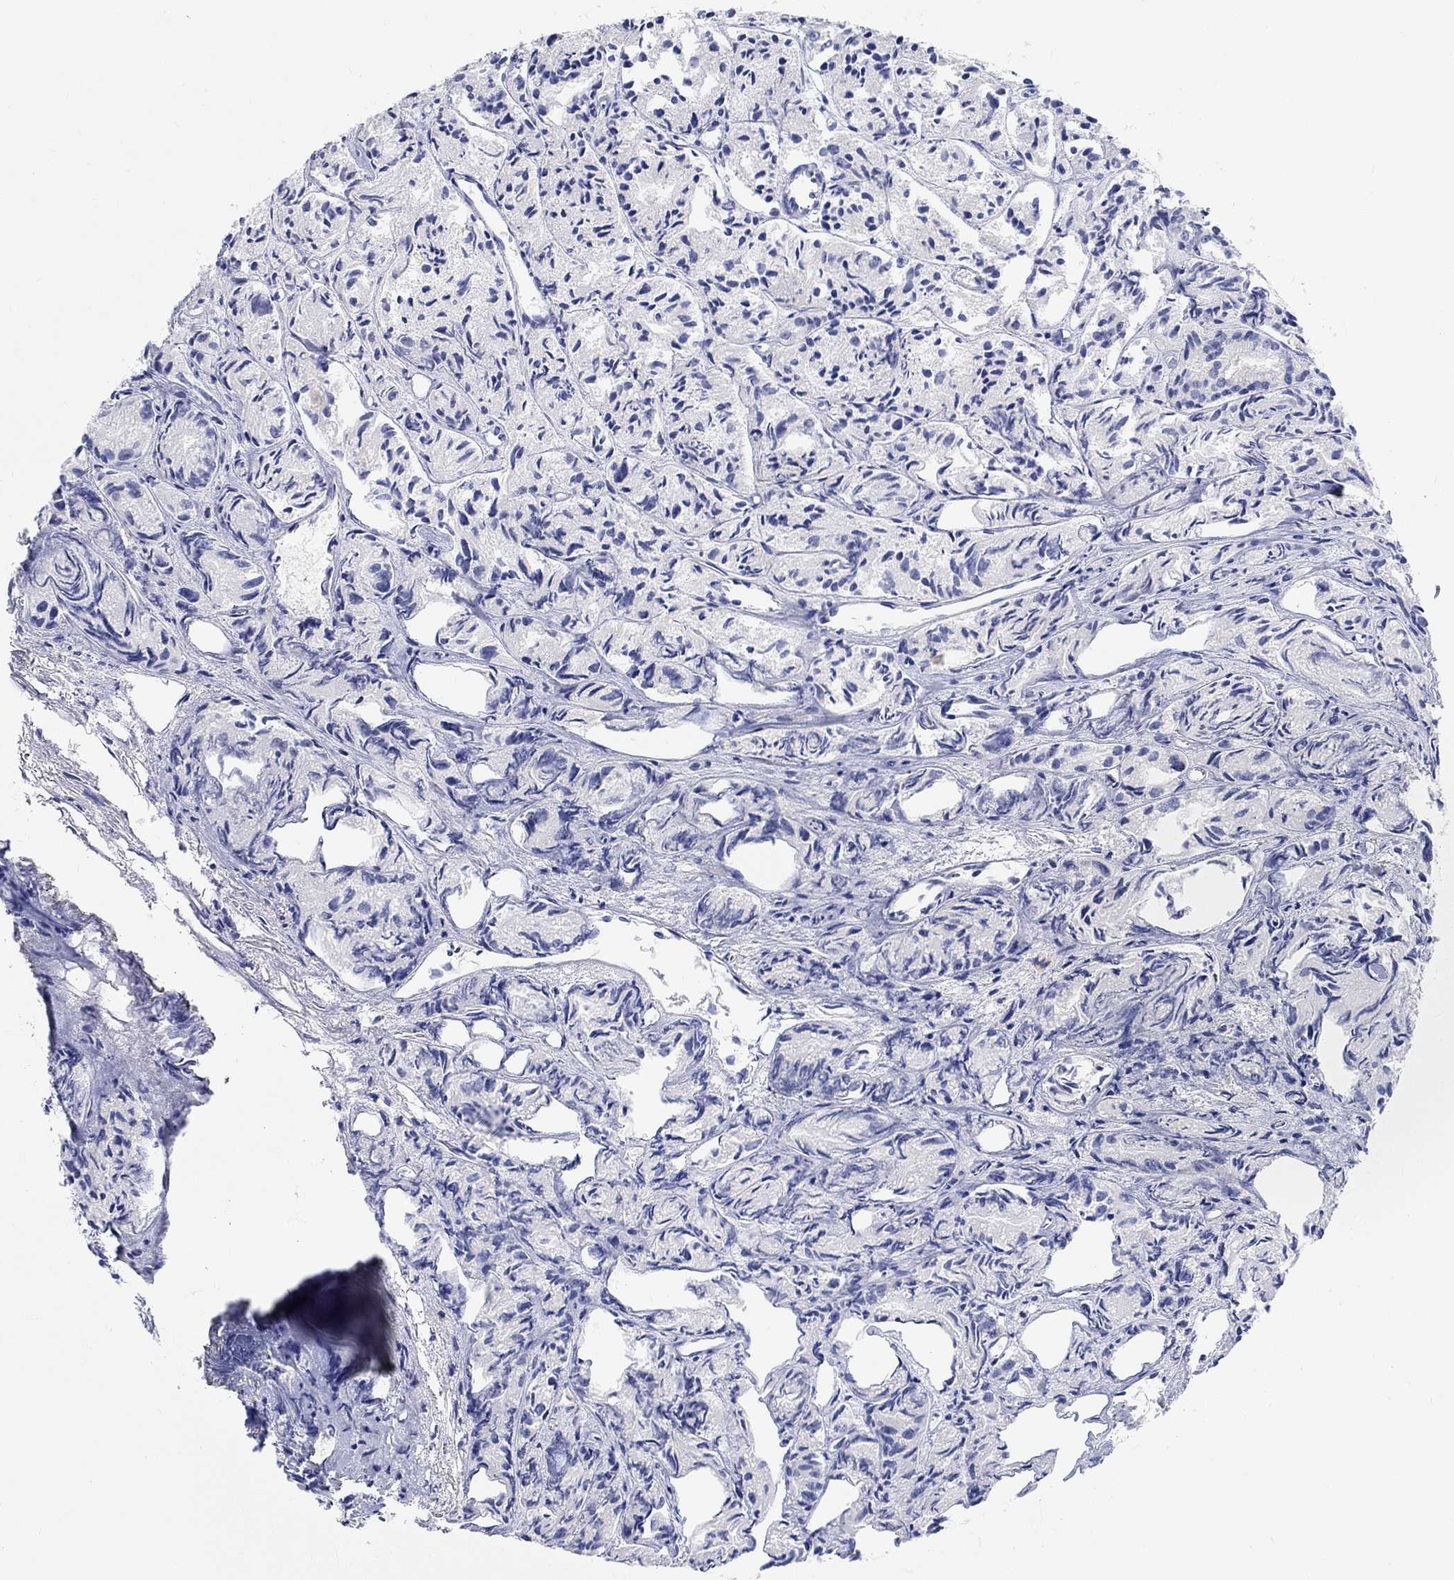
{"staining": {"intensity": "negative", "quantity": "none", "location": "none"}, "tissue": "prostate cancer", "cell_type": "Tumor cells", "image_type": "cancer", "snomed": [{"axis": "morphology", "description": "Adenocarcinoma, Medium grade"}, {"axis": "topography", "description": "Prostate"}], "caption": "Immunohistochemical staining of prostate medium-grade adenocarcinoma demonstrates no significant expression in tumor cells.", "gene": "GRIA3", "patient": {"sex": "male", "age": 74}}